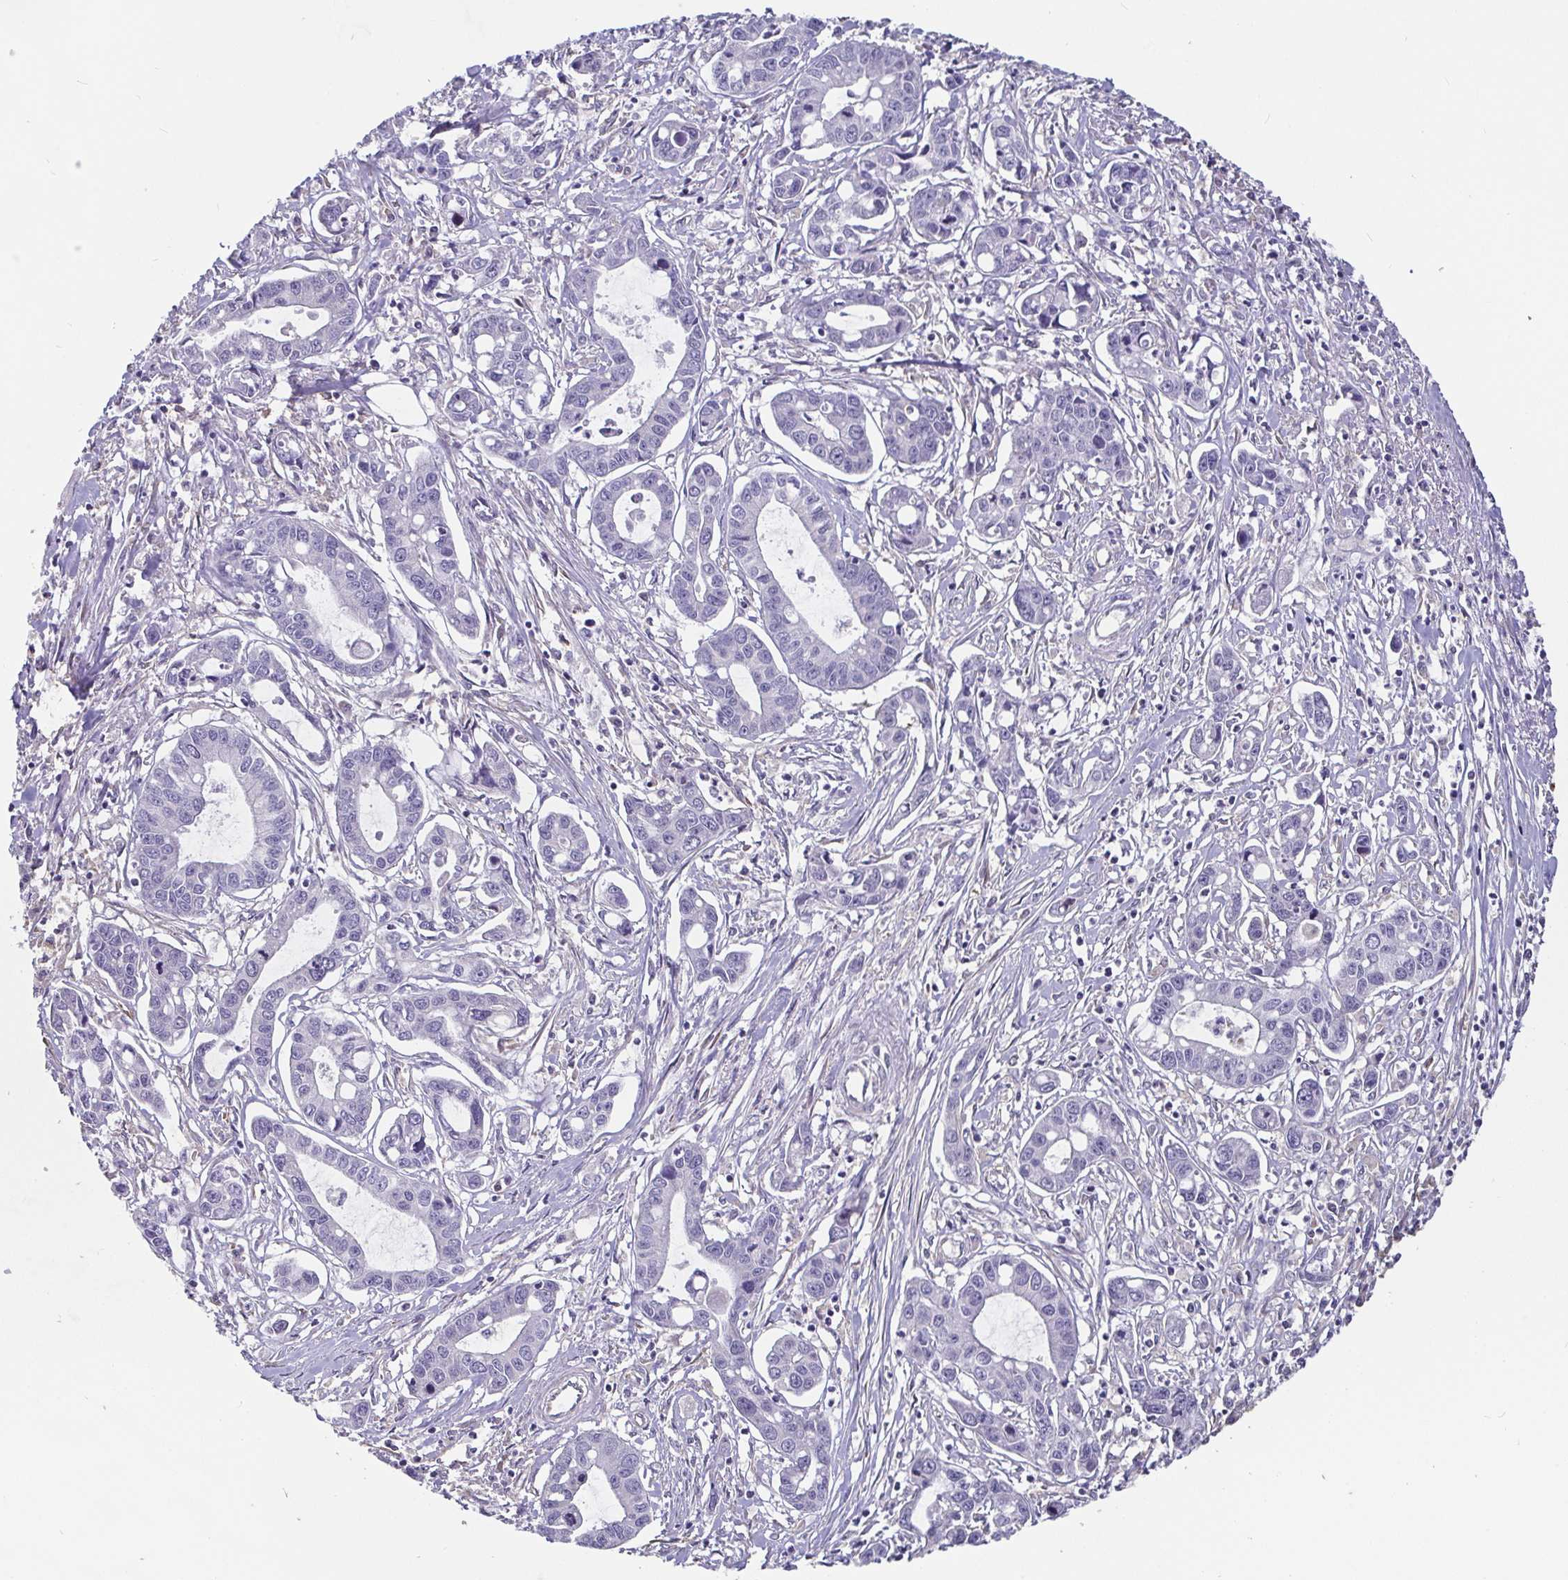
{"staining": {"intensity": "negative", "quantity": "none", "location": "none"}, "tissue": "liver cancer", "cell_type": "Tumor cells", "image_type": "cancer", "snomed": [{"axis": "morphology", "description": "Cholangiocarcinoma"}, {"axis": "topography", "description": "Liver"}], "caption": "Immunohistochemistry (IHC) of liver cancer (cholangiocarcinoma) exhibits no staining in tumor cells. The staining was performed using DAB to visualize the protein expression in brown, while the nuclei were stained in blue with hematoxylin (Magnification: 20x).", "gene": "ADAMTS6", "patient": {"sex": "male", "age": 58}}